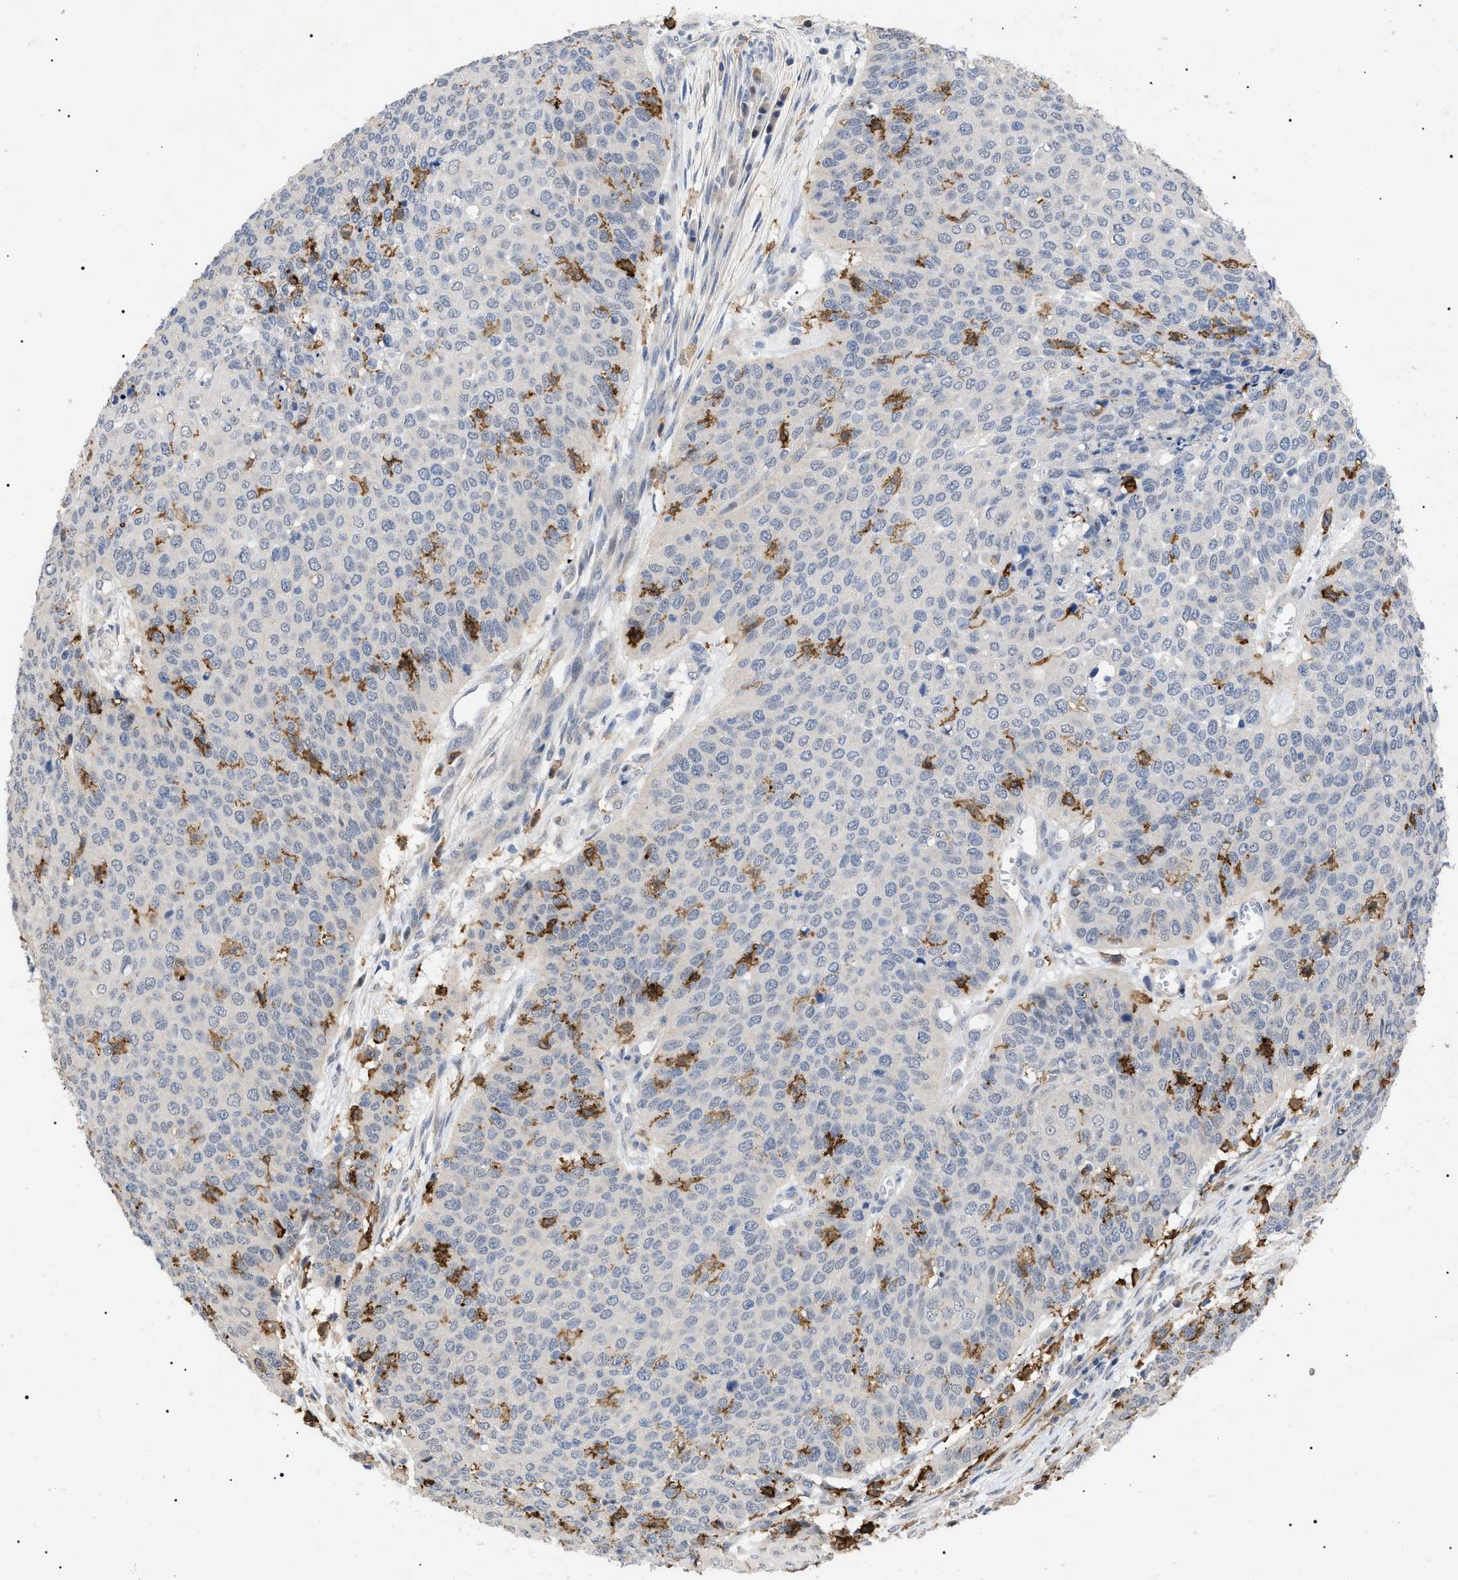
{"staining": {"intensity": "negative", "quantity": "none", "location": "none"}, "tissue": "cervical cancer", "cell_type": "Tumor cells", "image_type": "cancer", "snomed": [{"axis": "morphology", "description": "Squamous cell carcinoma, NOS"}, {"axis": "topography", "description": "Cervix"}], "caption": "This image is of cervical cancer (squamous cell carcinoma) stained with immunohistochemistry (IHC) to label a protein in brown with the nuclei are counter-stained blue. There is no staining in tumor cells.", "gene": "CD300A", "patient": {"sex": "female", "age": 39}}